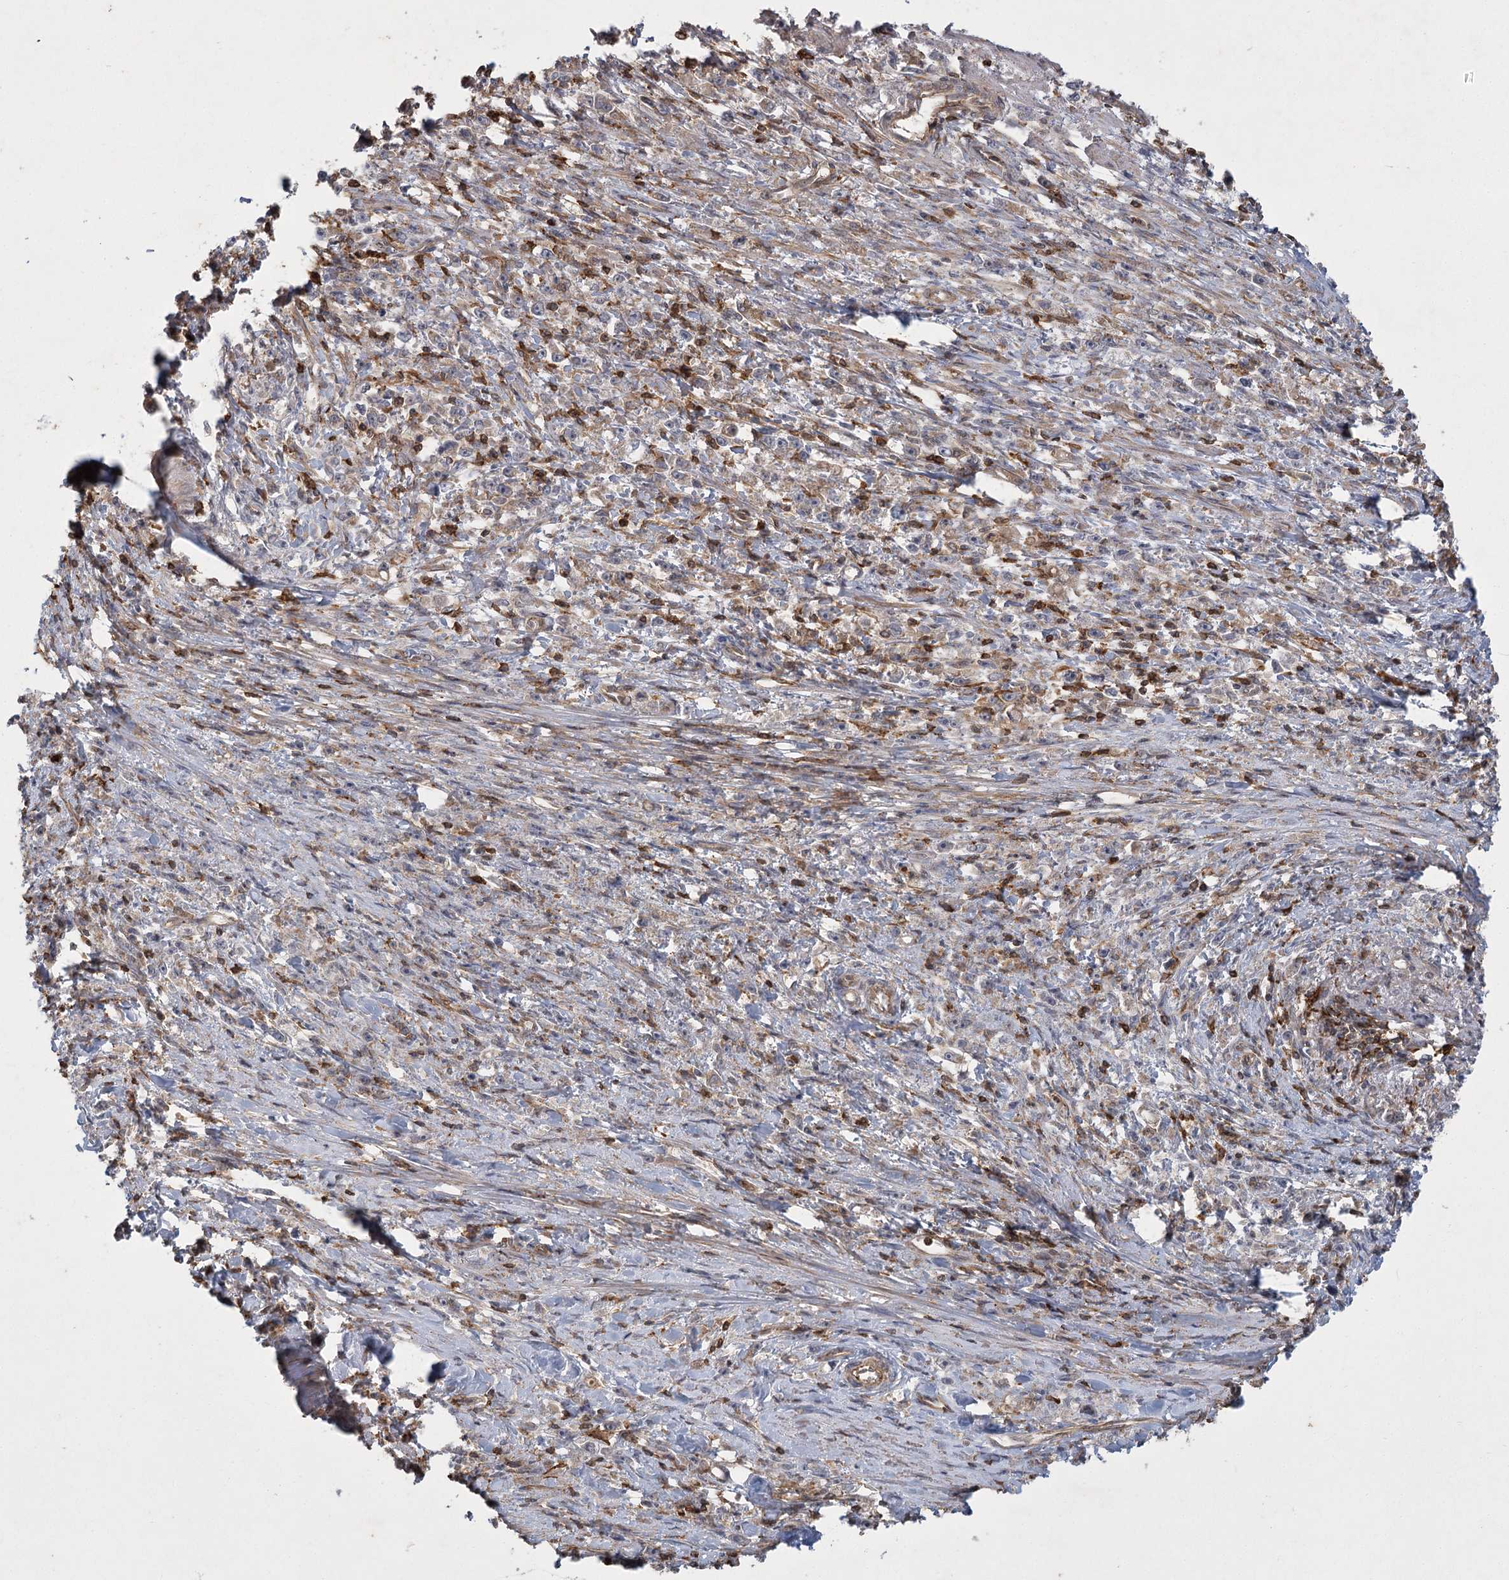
{"staining": {"intensity": "negative", "quantity": "none", "location": "none"}, "tissue": "stomach cancer", "cell_type": "Tumor cells", "image_type": "cancer", "snomed": [{"axis": "morphology", "description": "Adenocarcinoma, NOS"}, {"axis": "topography", "description": "Stomach"}], "caption": "Human stomach cancer (adenocarcinoma) stained for a protein using IHC displays no staining in tumor cells.", "gene": "MEPE", "patient": {"sex": "female", "age": 59}}